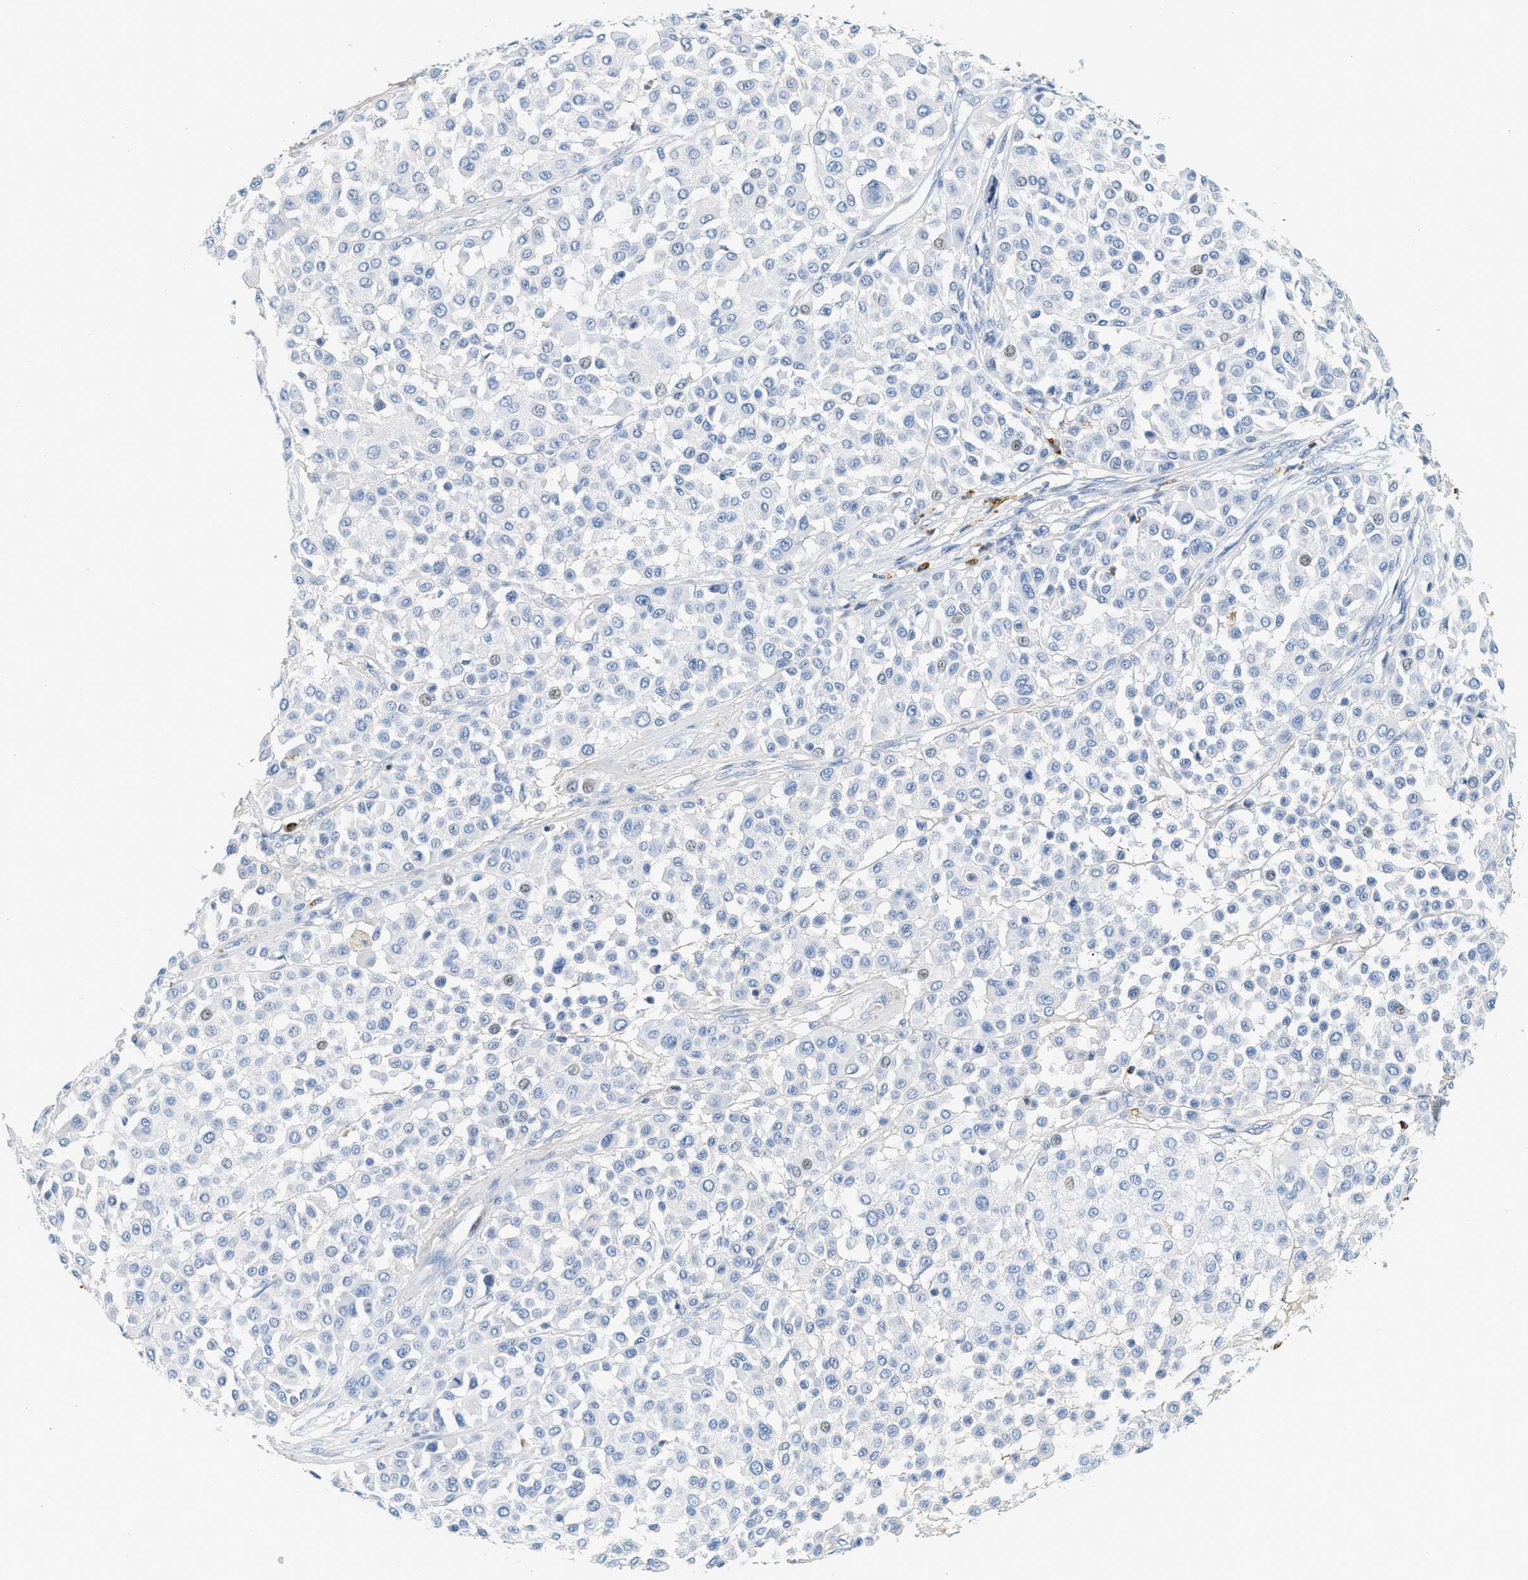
{"staining": {"intensity": "negative", "quantity": "none", "location": "none"}, "tissue": "melanoma", "cell_type": "Tumor cells", "image_type": "cancer", "snomed": [{"axis": "morphology", "description": "Malignant melanoma, Metastatic site"}, {"axis": "topography", "description": "Soft tissue"}], "caption": "This photomicrograph is of malignant melanoma (metastatic site) stained with IHC to label a protein in brown with the nuclei are counter-stained blue. There is no expression in tumor cells.", "gene": "LCN2", "patient": {"sex": "male", "age": 41}}